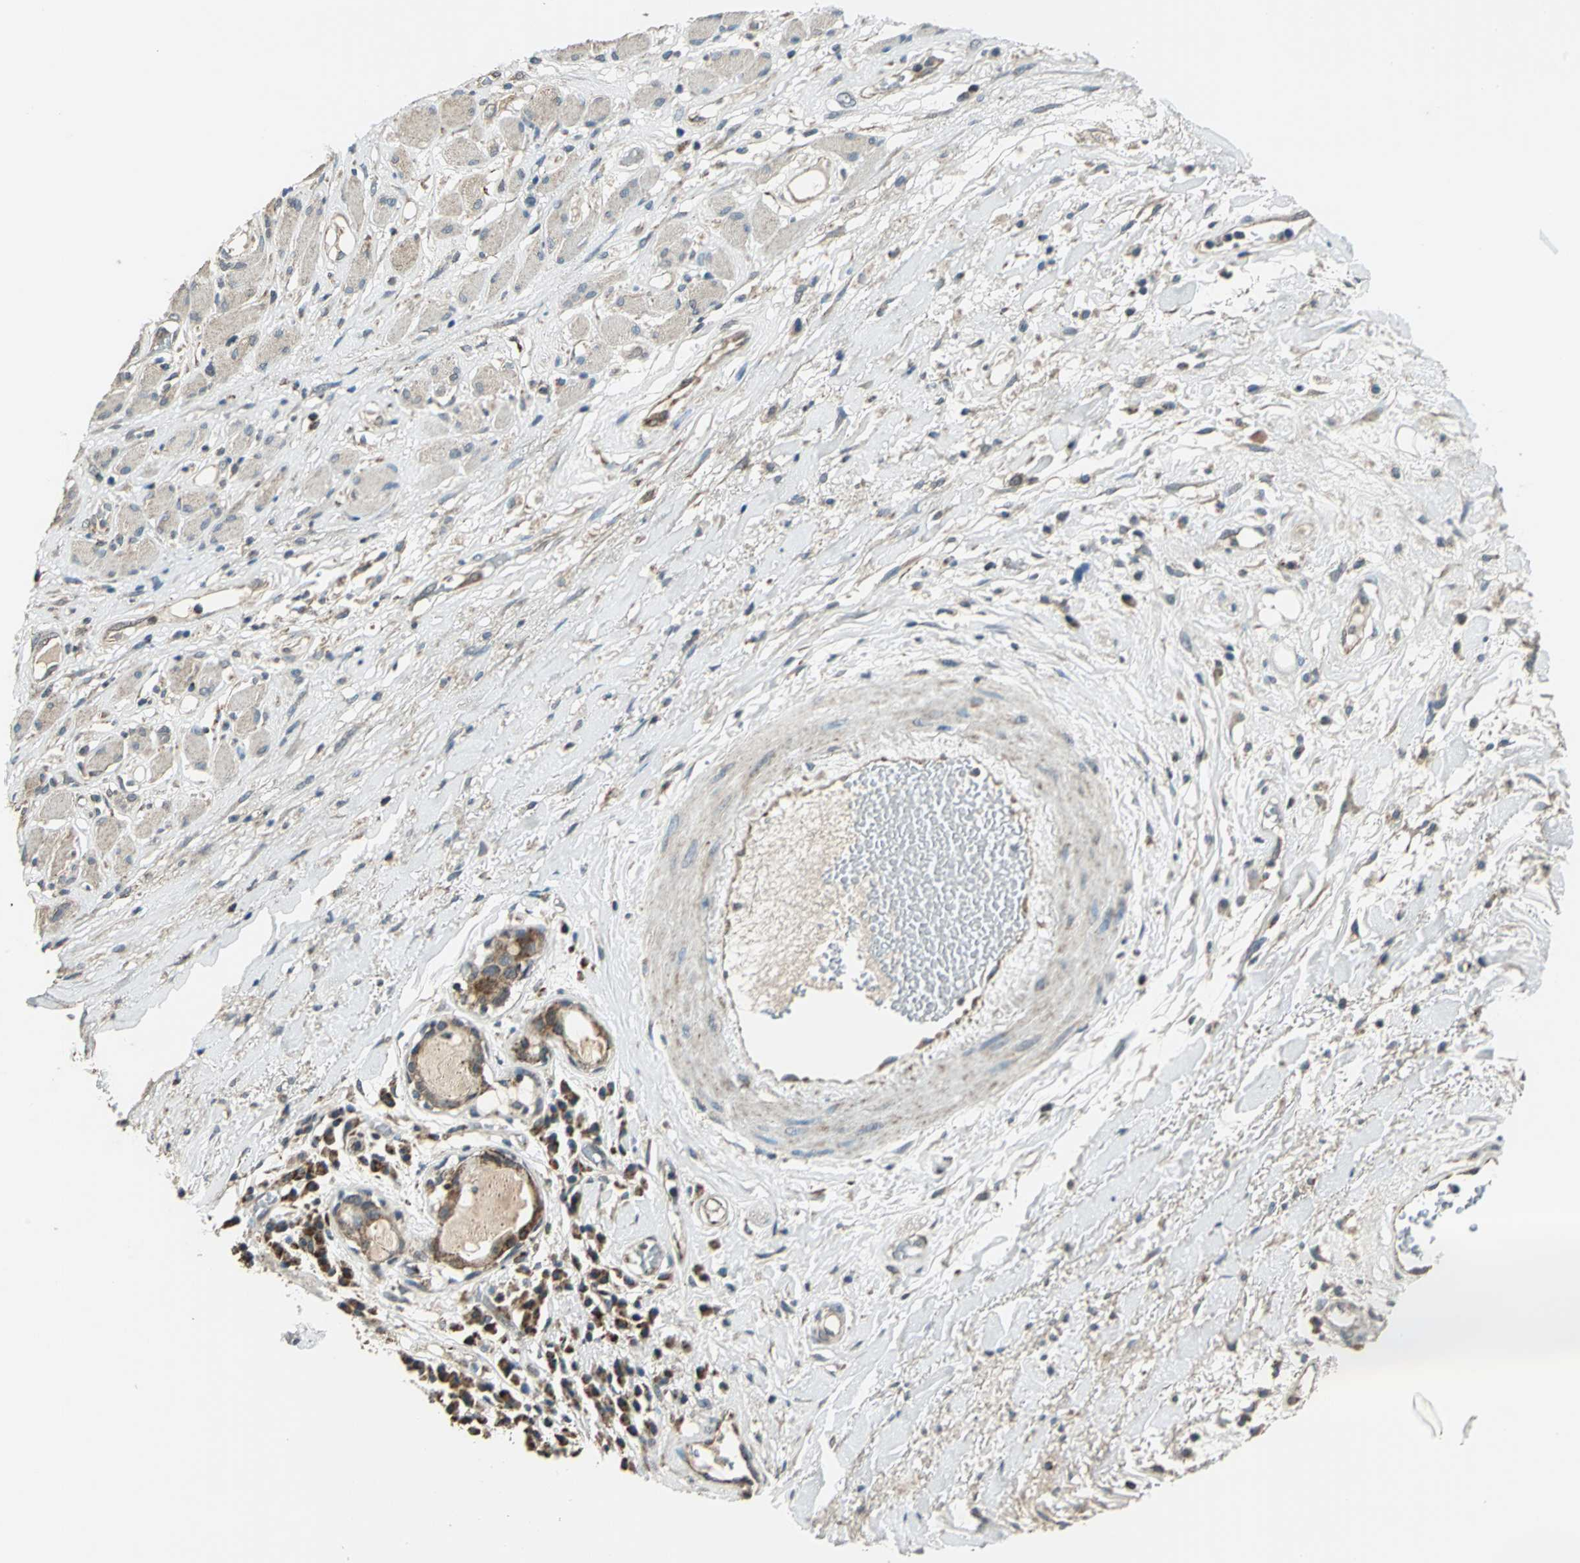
{"staining": {"intensity": "moderate", "quantity": ">75%", "location": "cytoplasmic/membranous"}, "tissue": "head and neck cancer", "cell_type": "Tumor cells", "image_type": "cancer", "snomed": [{"axis": "morphology", "description": "Squamous cell carcinoma, NOS"}, {"axis": "topography", "description": "Head-Neck"}], "caption": "This is a micrograph of IHC staining of squamous cell carcinoma (head and neck), which shows moderate expression in the cytoplasmic/membranous of tumor cells.", "gene": "NUDT2", "patient": {"sex": "male", "age": 62}}